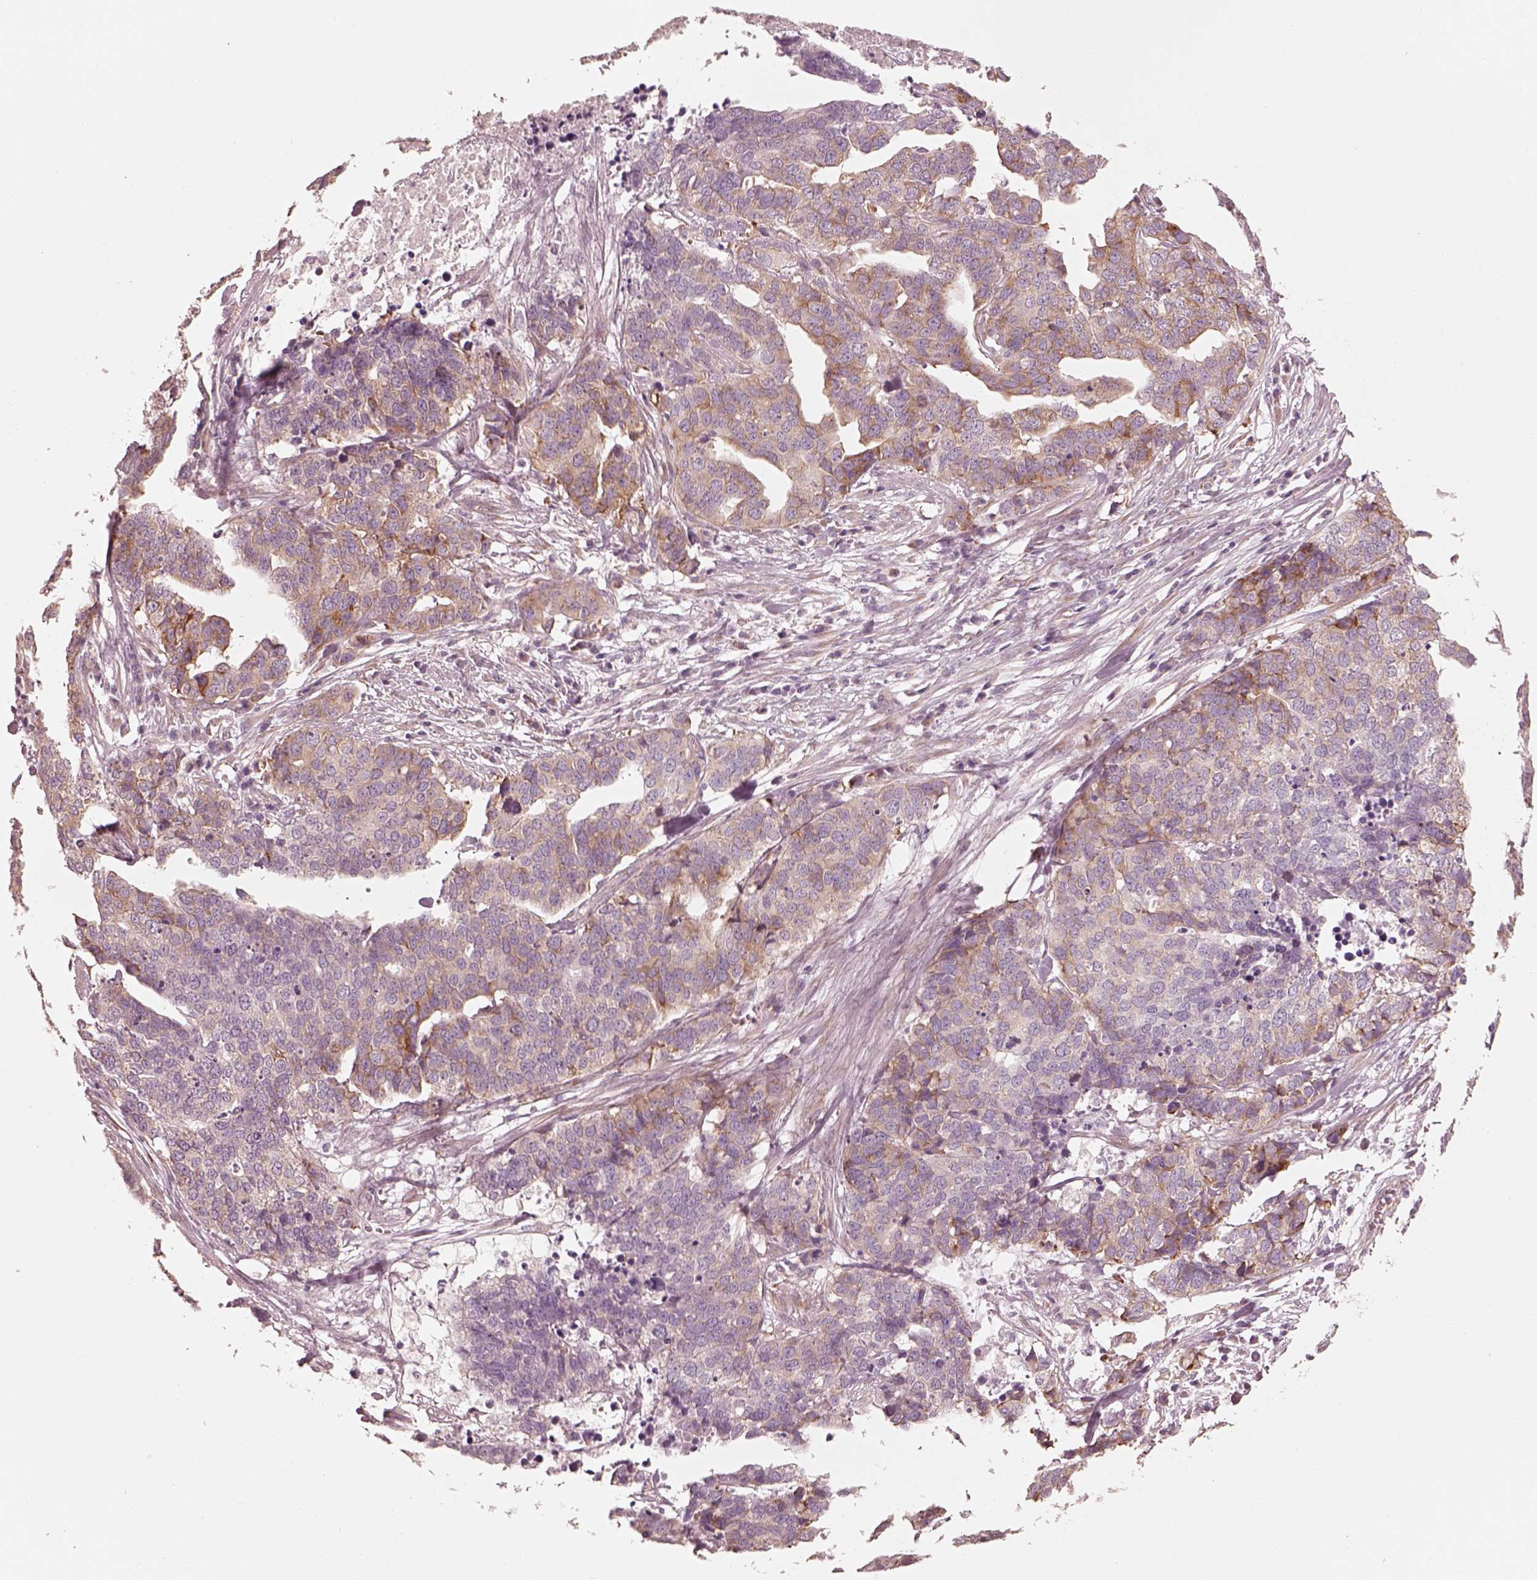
{"staining": {"intensity": "moderate", "quantity": "<25%", "location": "cytoplasmic/membranous"}, "tissue": "ovarian cancer", "cell_type": "Tumor cells", "image_type": "cancer", "snomed": [{"axis": "morphology", "description": "Carcinoma, endometroid"}, {"axis": "topography", "description": "Ovary"}], "caption": "DAB immunohistochemical staining of endometroid carcinoma (ovarian) exhibits moderate cytoplasmic/membranous protein staining in approximately <25% of tumor cells.", "gene": "RAB3C", "patient": {"sex": "female", "age": 65}}